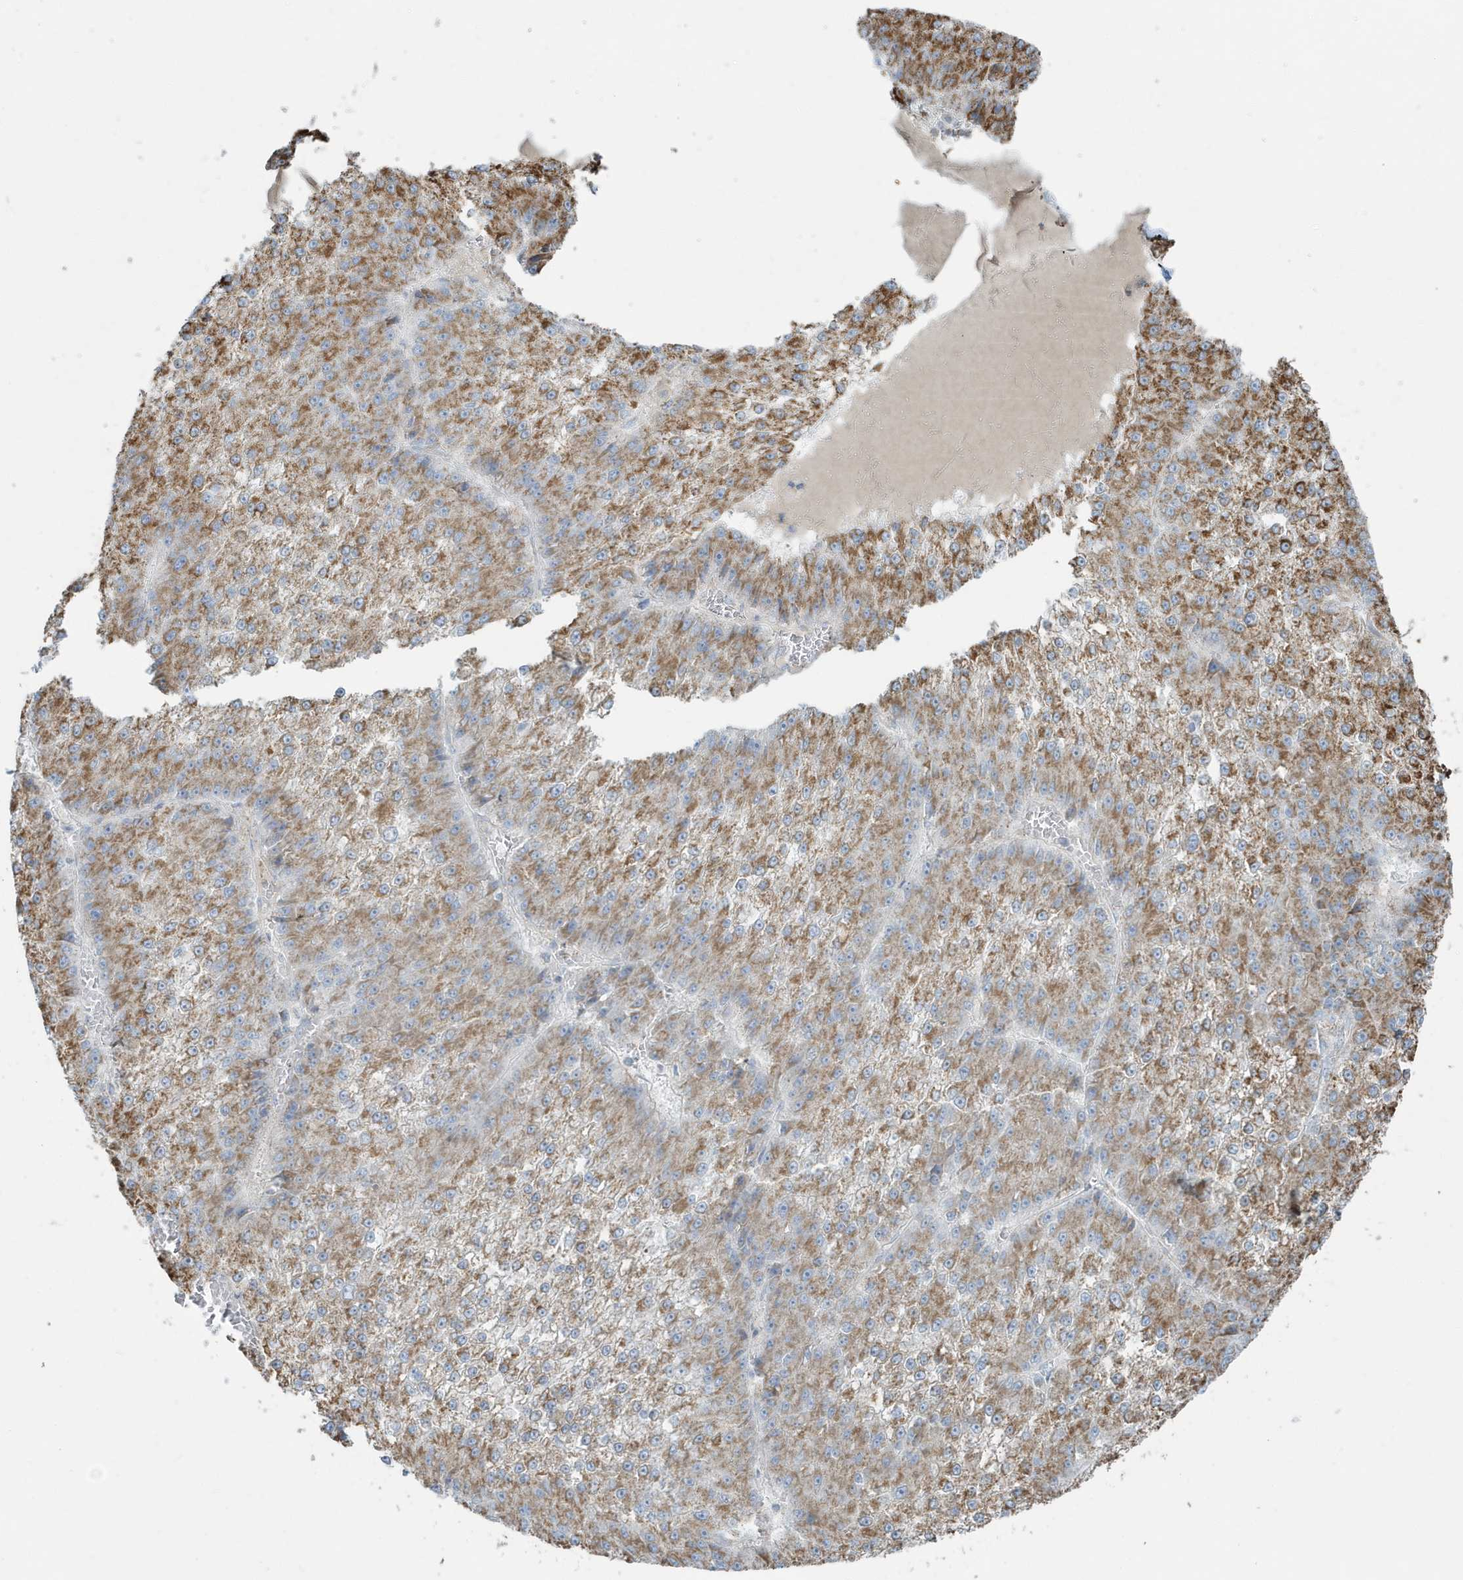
{"staining": {"intensity": "moderate", "quantity": ">75%", "location": "cytoplasmic/membranous"}, "tissue": "liver cancer", "cell_type": "Tumor cells", "image_type": "cancer", "snomed": [{"axis": "morphology", "description": "Carcinoma, Hepatocellular, NOS"}, {"axis": "topography", "description": "Liver"}], "caption": "An image of human hepatocellular carcinoma (liver) stained for a protein shows moderate cytoplasmic/membranous brown staining in tumor cells.", "gene": "RAB11FIP3", "patient": {"sex": "female", "age": 73}}